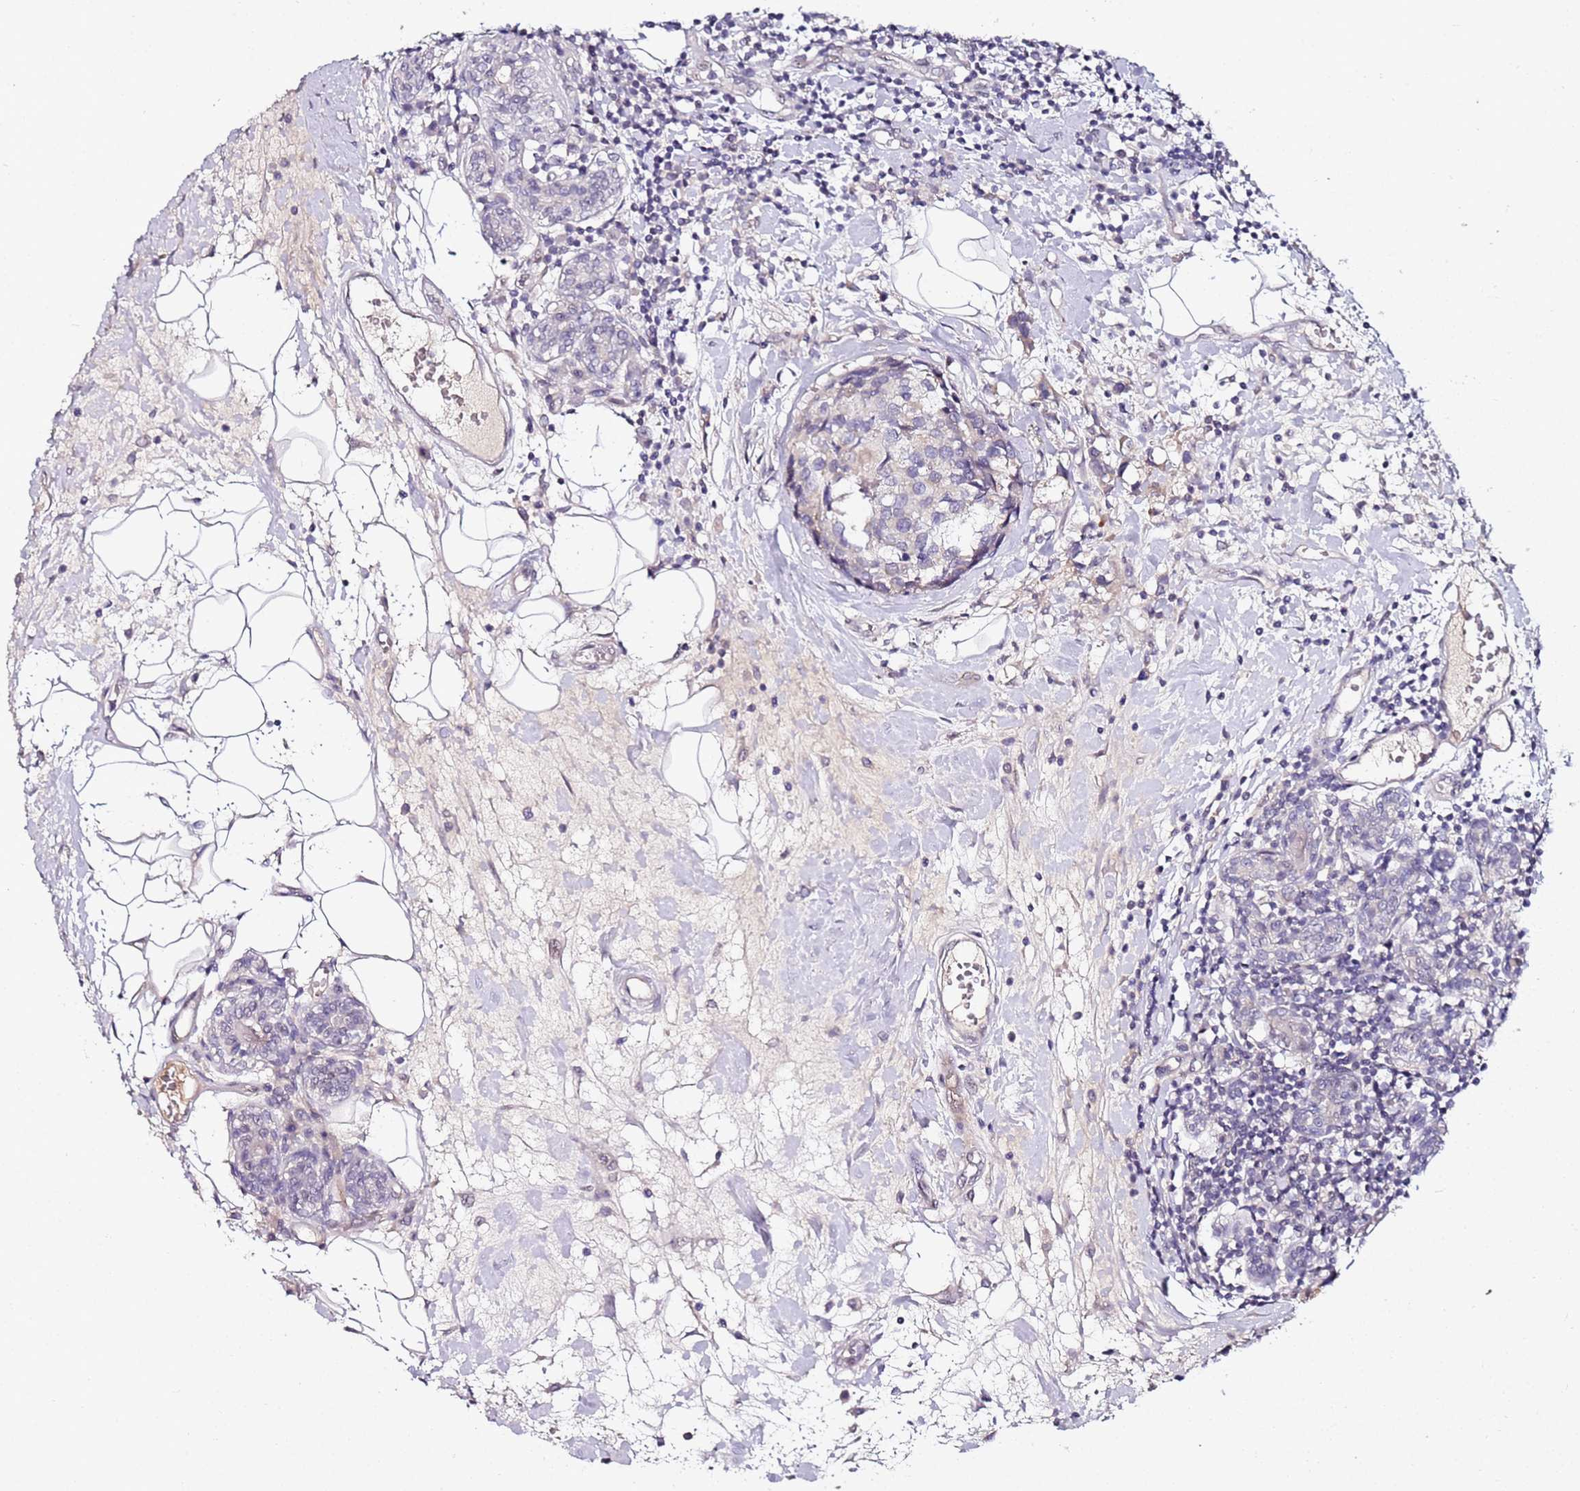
{"staining": {"intensity": "negative", "quantity": "none", "location": "none"}, "tissue": "breast cancer", "cell_type": "Tumor cells", "image_type": "cancer", "snomed": [{"axis": "morphology", "description": "Lobular carcinoma"}, {"axis": "topography", "description": "Breast"}], "caption": "Tumor cells are negative for protein expression in human breast cancer.", "gene": "DUSP28", "patient": {"sex": "female", "age": 59}}